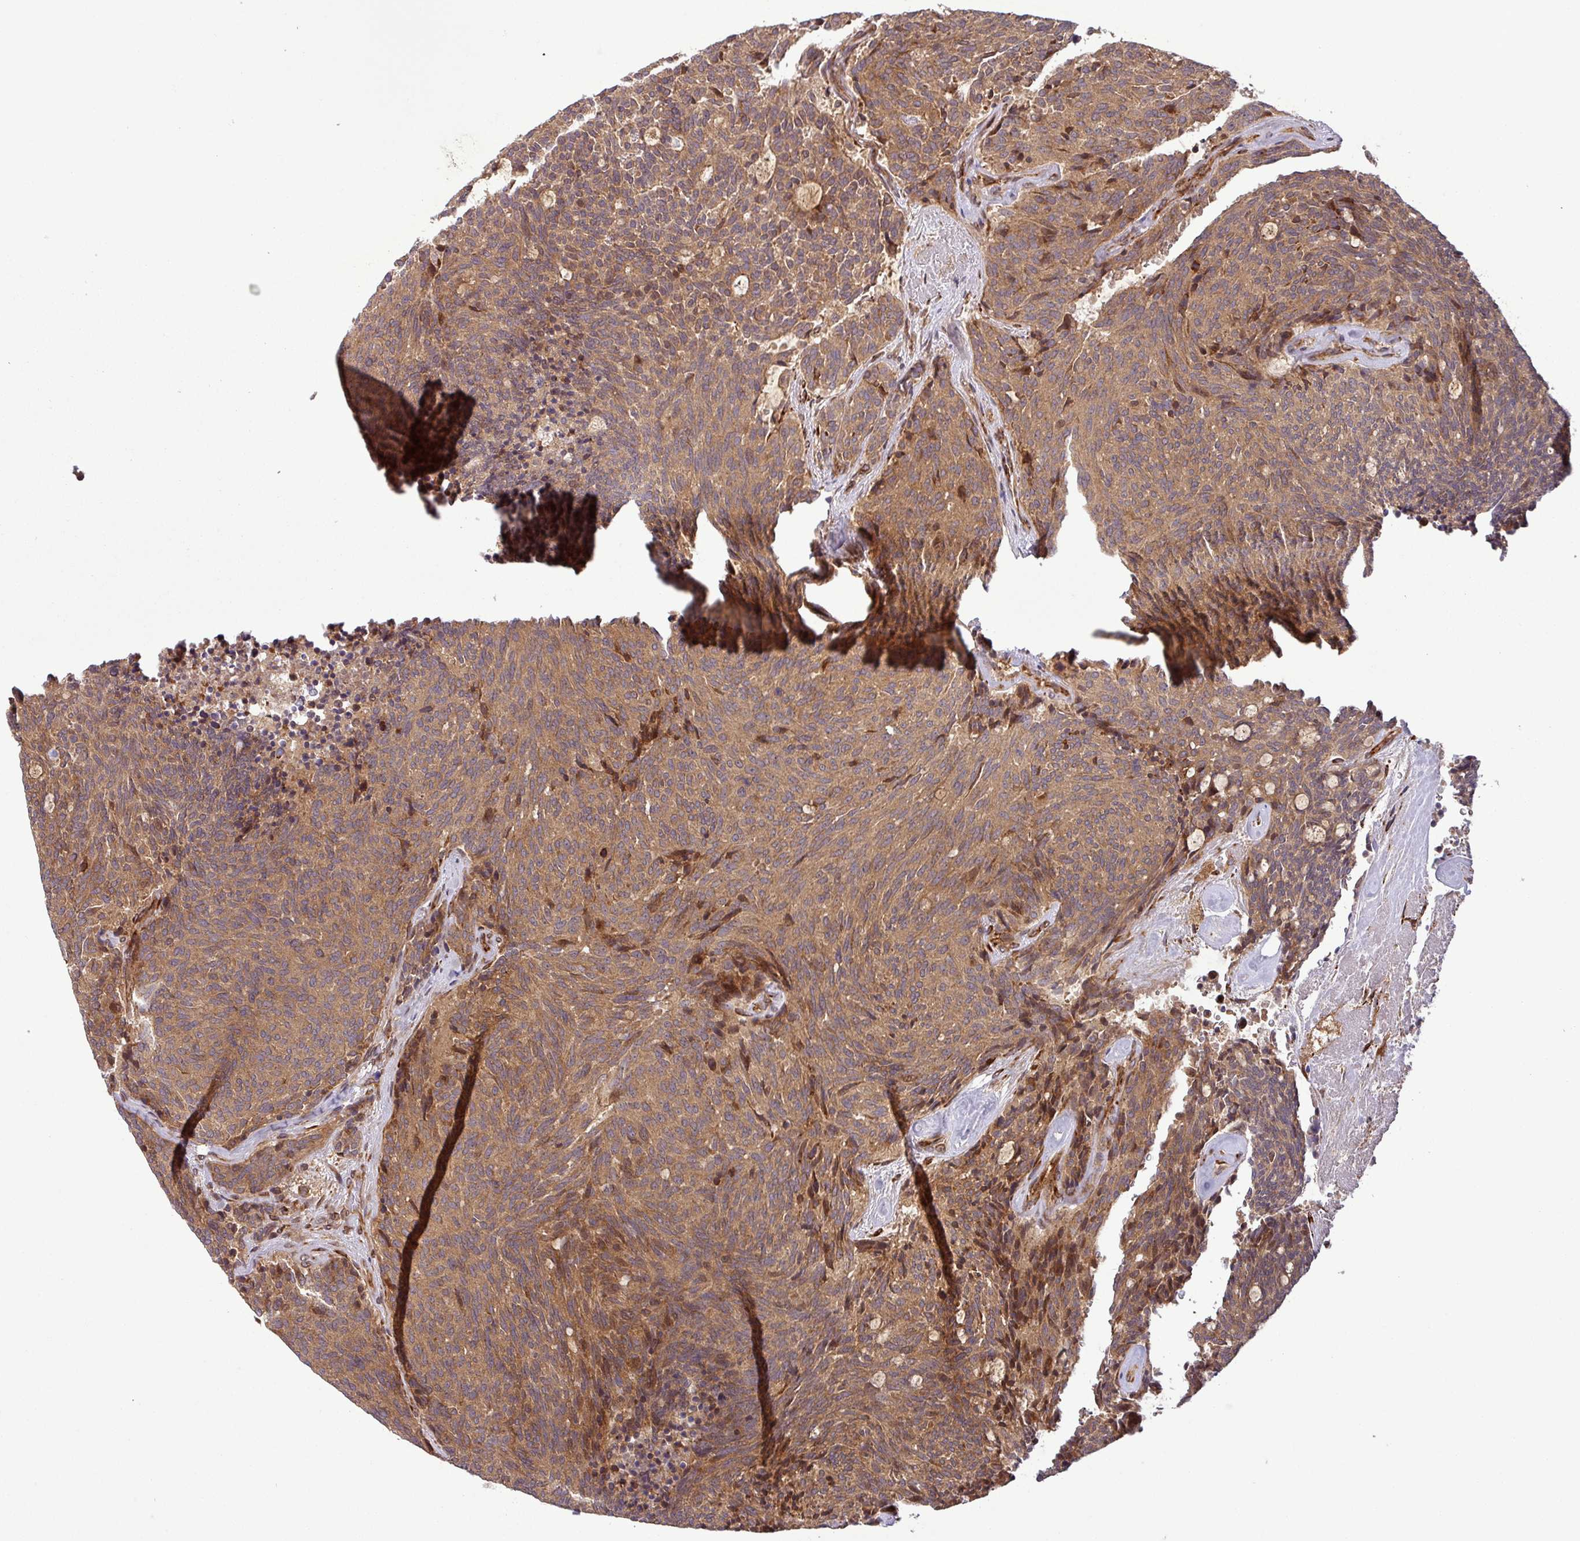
{"staining": {"intensity": "strong", "quantity": ">75%", "location": "cytoplasmic/membranous"}, "tissue": "carcinoid", "cell_type": "Tumor cells", "image_type": "cancer", "snomed": [{"axis": "morphology", "description": "Carcinoid, malignant, NOS"}, {"axis": "topography", "description": "Pancreas"}], "caption": "Malignant carcinoid was stained to show a protein in brown. There is high levels of strong cytoplasmic/membranous expression in approximately >75% of tumor cells.", "gene": "ART1", "patient": {"sex": "female", "age": 54}}